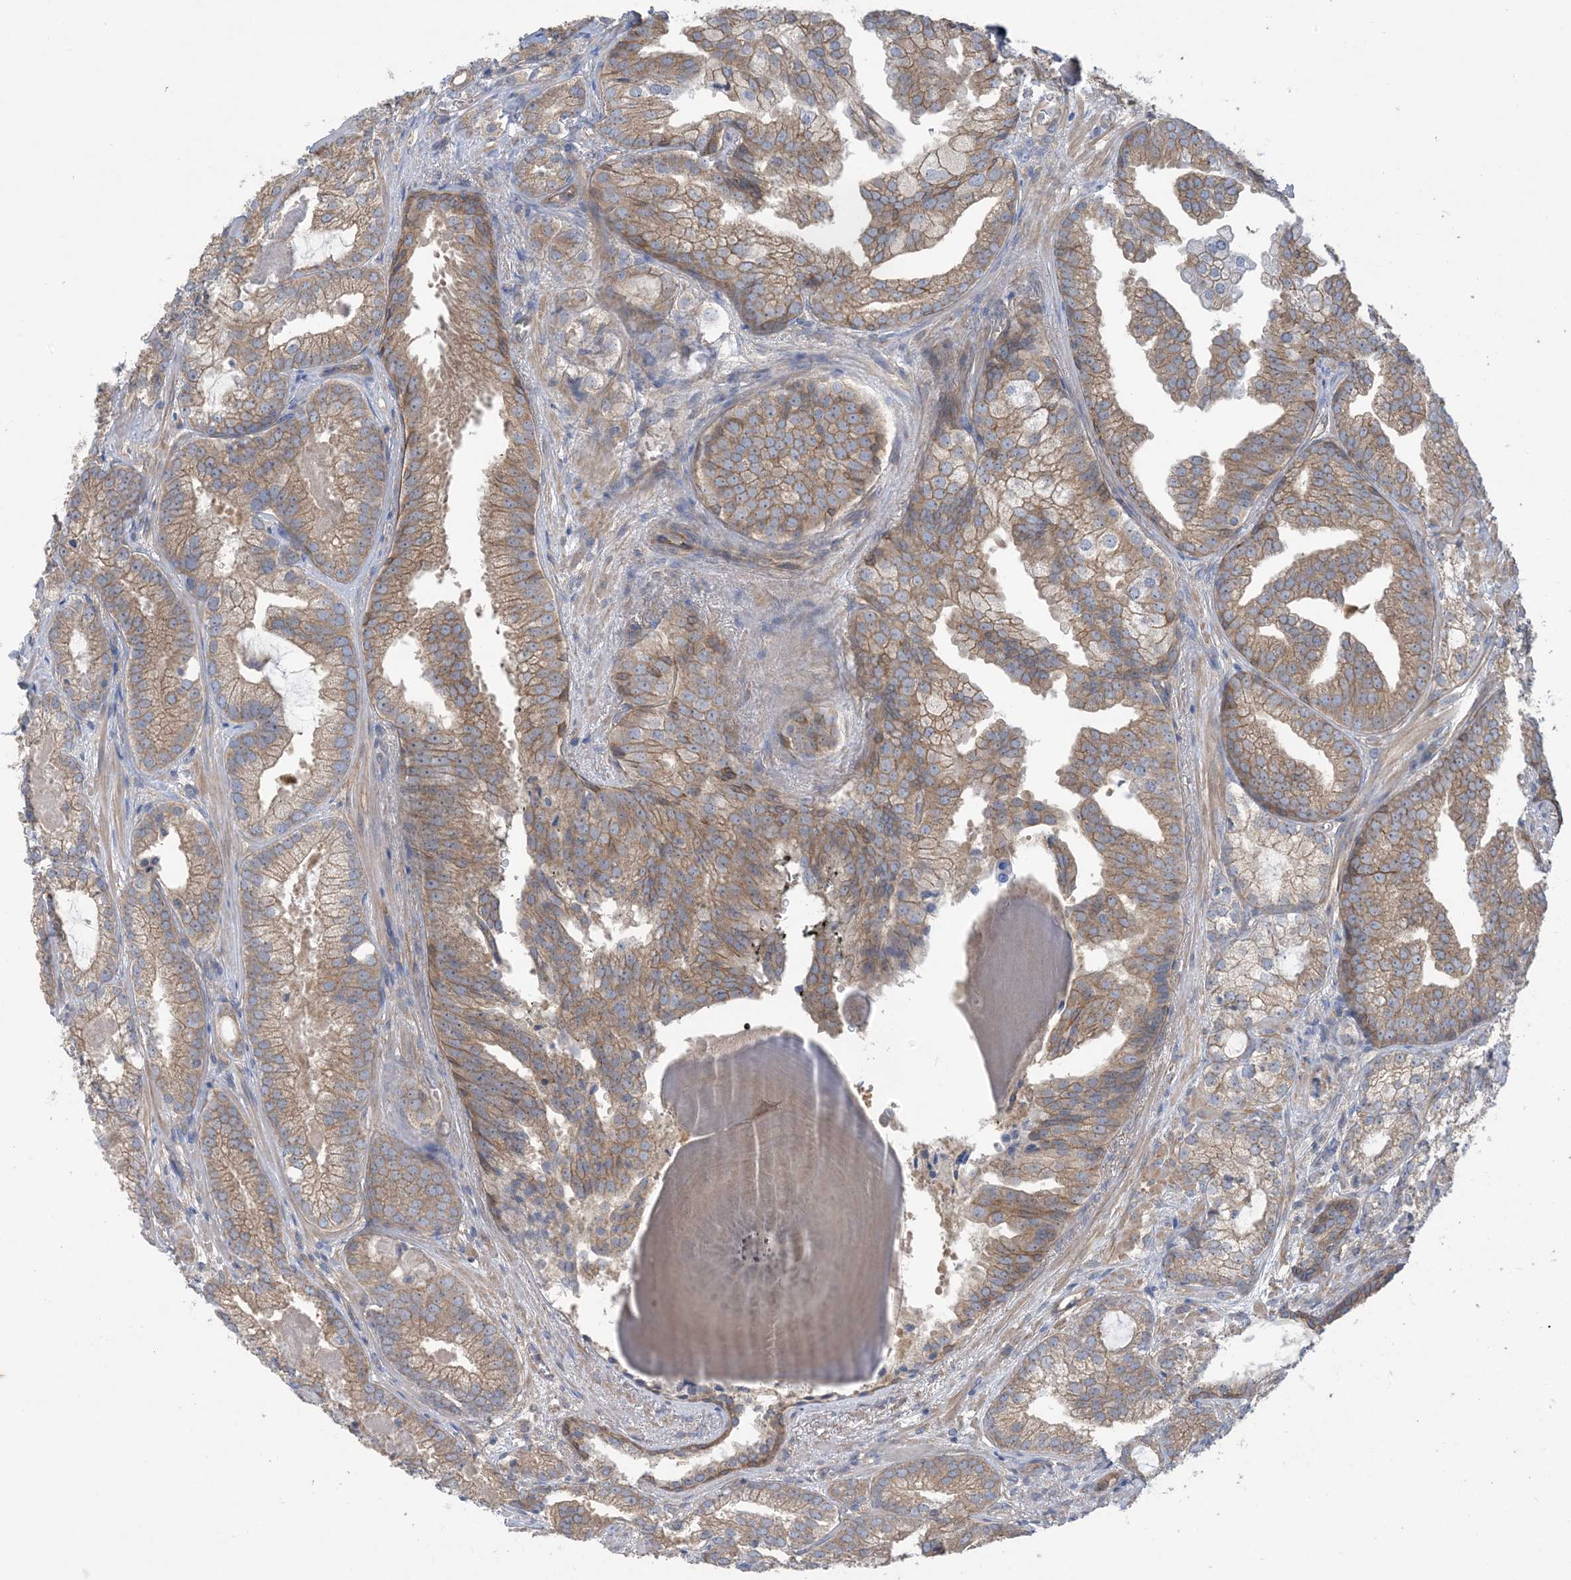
{"staining": {"intensity": "moderate", "quantity": "25%-75%", "location": "cytoplasmic/membranous"}, "tissue": "prostate cancer", "cell_type": "Tumor cells", "image_type": "cancer", "snomed": [{"axis": "morphology", "description": "Normal morphology"}, {"axis": "morphology", "description": "Adenocarcinoma, Low grade"}, {"axis": "topography", "description": "Prostate"}], "caption": "Tumor cells reveal medium levels of moderate cytoplasmic/membranous staining in approximately 25%-75% of cells in prostate cancer (adenocarcinoma (low-grade)).", "gene": "CCNY", "patient": {"sex": "male", "age": 72}}